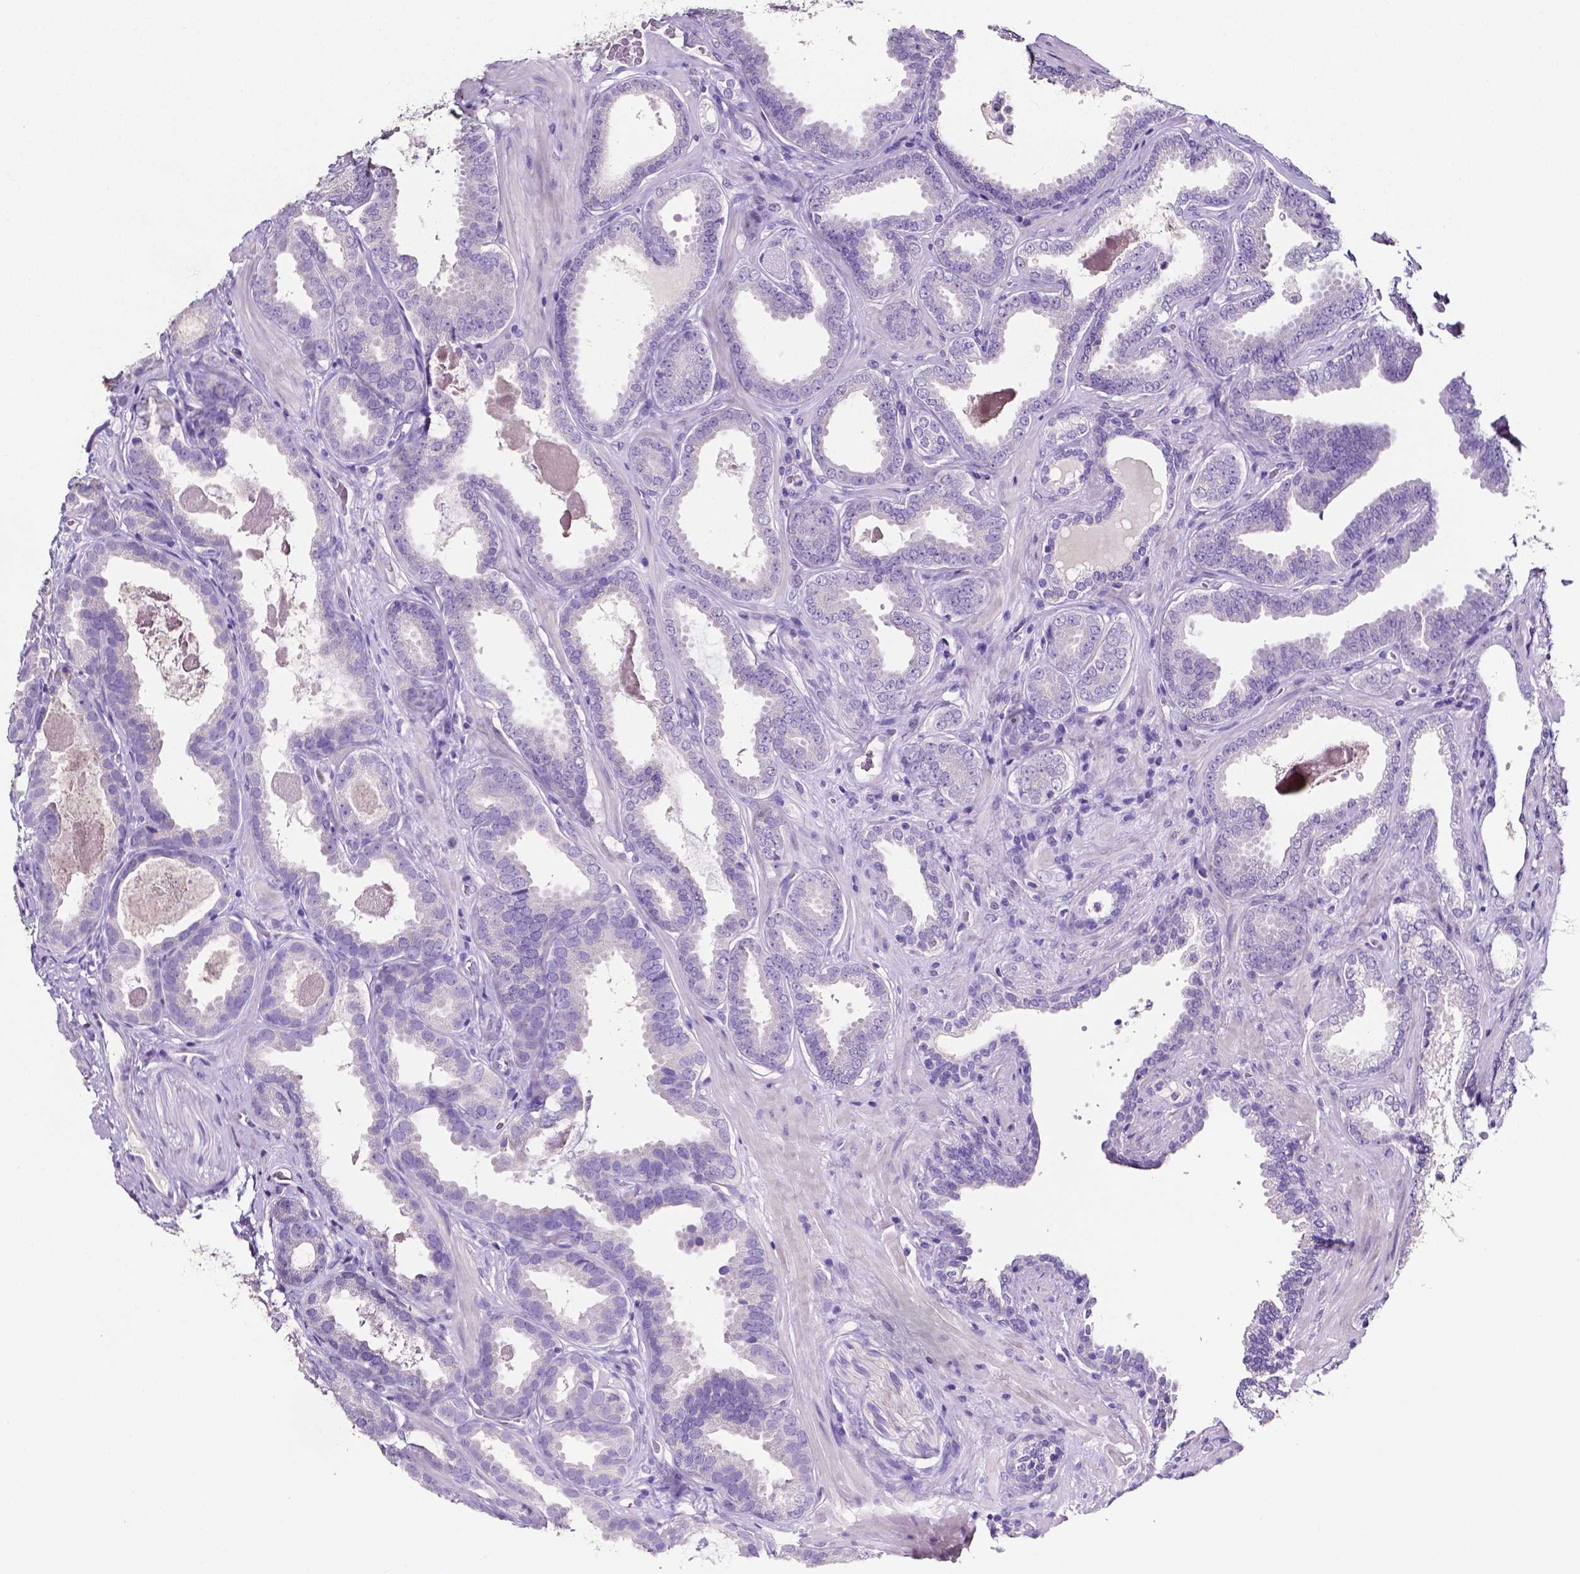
{"staining": {"intensity": "negative", "quantity": "none", "location": "none"}, "tissue": "prostate cancer", "cell_type": "Tumor cells", "image_type": "cancer", "snomed": [{"axis": "morphology", "description": "Adenocarcinoma, NOS"}, {"axis": "topography", "description": "Prostate"}], "caption": "A photomicrograph of human adenocarcinoma (prostate) is negative for staining in tumor cells.", "gene": "SLC22A2", "patient": {"sex": "male", "age": 64}}